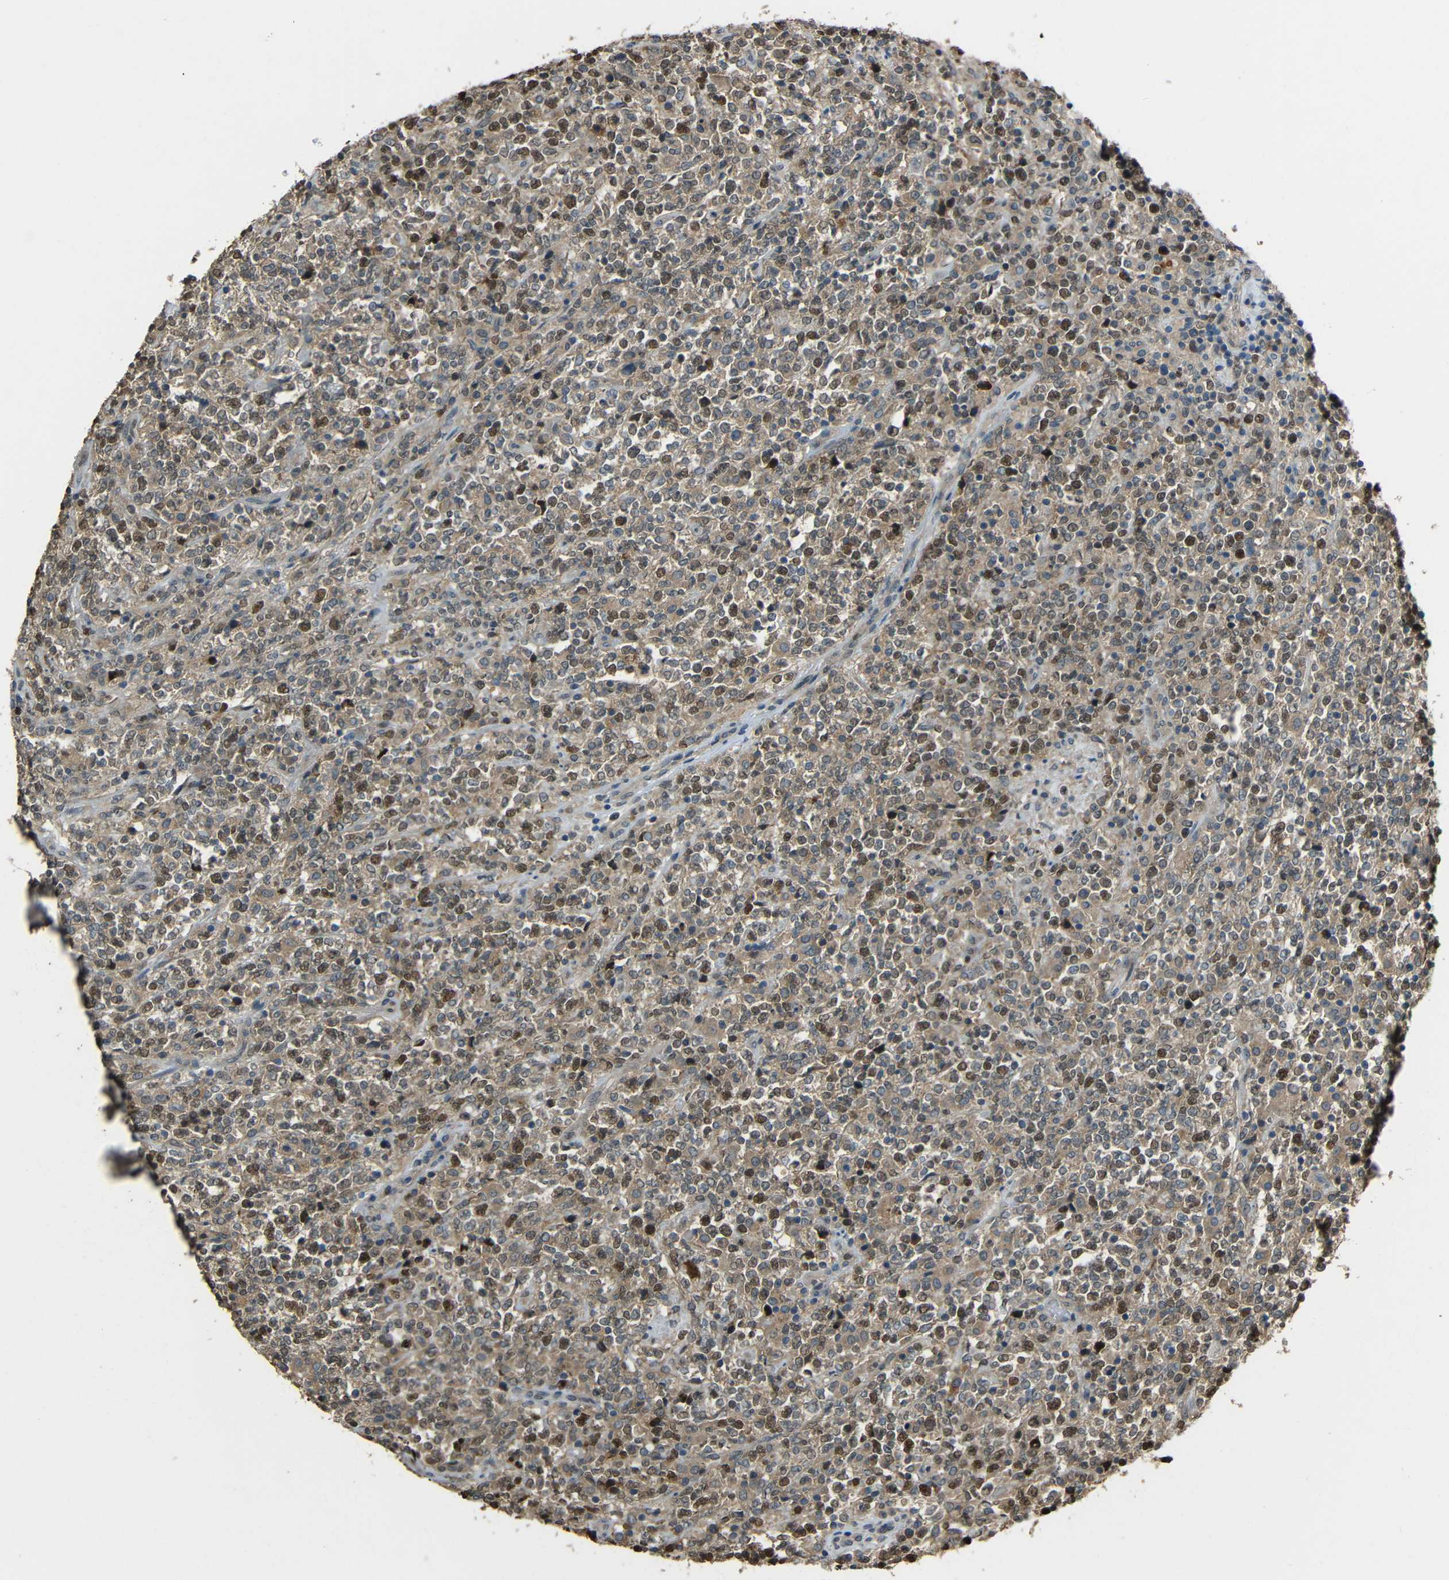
{"staining": {"intensity": "weak", "quantity": "25%-75%", "location": "nuclear"}, "tissue": "lymphoma", "cell_type": "Tumor cells", "image_type": "cancer", "snomed": [{"axis": "morphology", "description": "Malignant lymphoma, non-Hodgkin's type, High grade"}, {"axis": "topography", "description": "Soft tissue"}], "caption": "Brown immunohistochemical staining in human malignant lymphoma, non-Hodgkin's type (high-grade) demonstrates weak nuclear positivity in approximately 25%-75% of tumor cells. The protein of interest is shown in brown color, while the nuclei are stained blue.", "gene": "STBD1", "patient": {"sex": "male", "age": 18}}